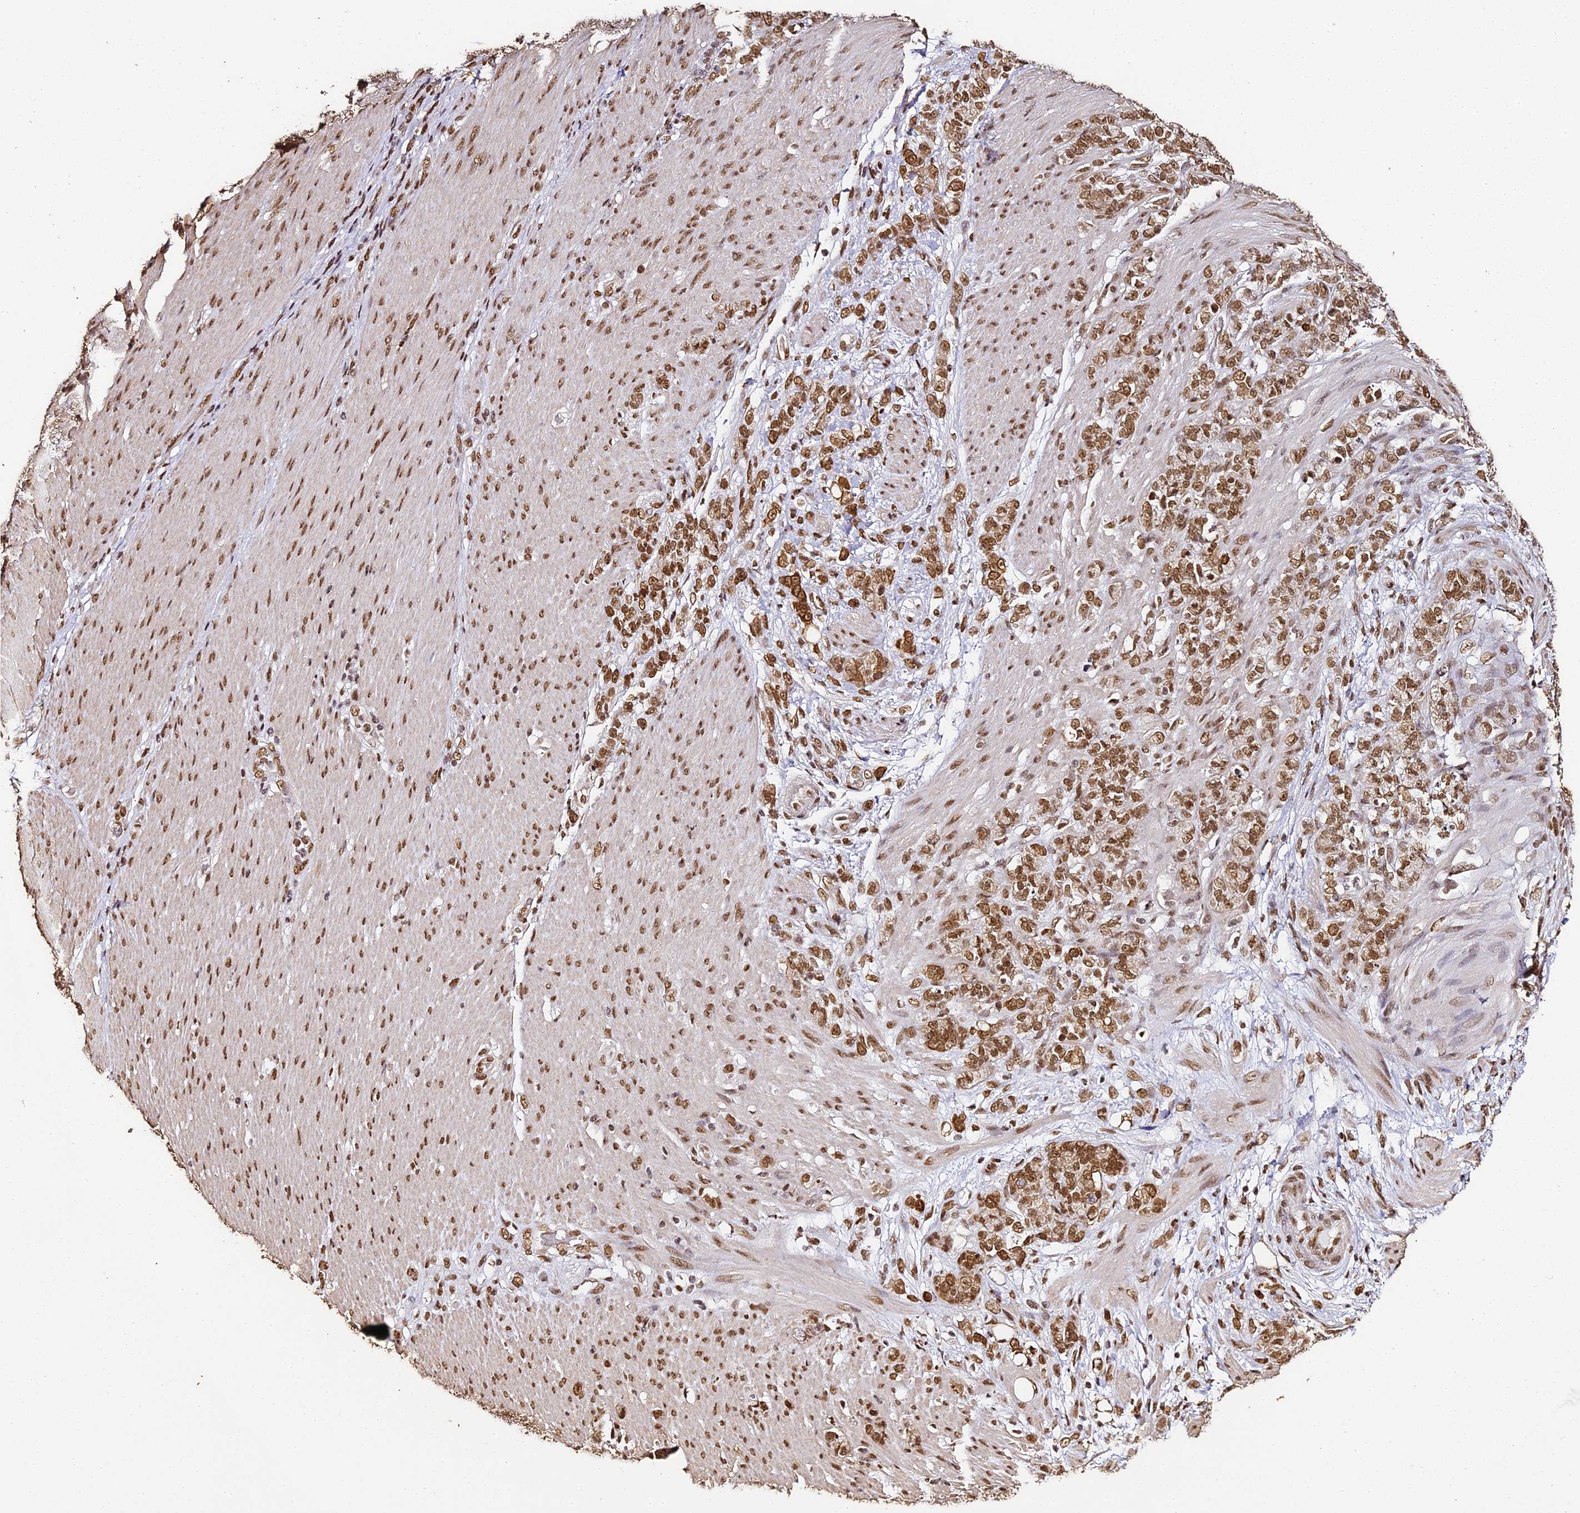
{"staining": {"intensity": "moderate", "quantity": ">75%", "location": "nuclear"}, "tissue": "stomach cancer", "cell_type": "Tumor cells", "image_type": "cancer", "snomed": [{"axis": "morphology", "description": "Adenocarcinoma, NOS"}, {"axis": "topography", "description": "Stomach"}], "caption": "Stomach cancer (adenocarcinoma) tissue demonstrates moderate nuclear positivity in about >75% of tumor cells, visualized by immunohistochemistry. The staining was performed using DAB (3,3'-diaminobenzidine) to visualize the protein expression in brown, while the nuclei were stained in blue with hematoxylin (Magnification: 20x).", "gene": "HNRNPA1", "patient": {"sex": "female", "age": 79}}